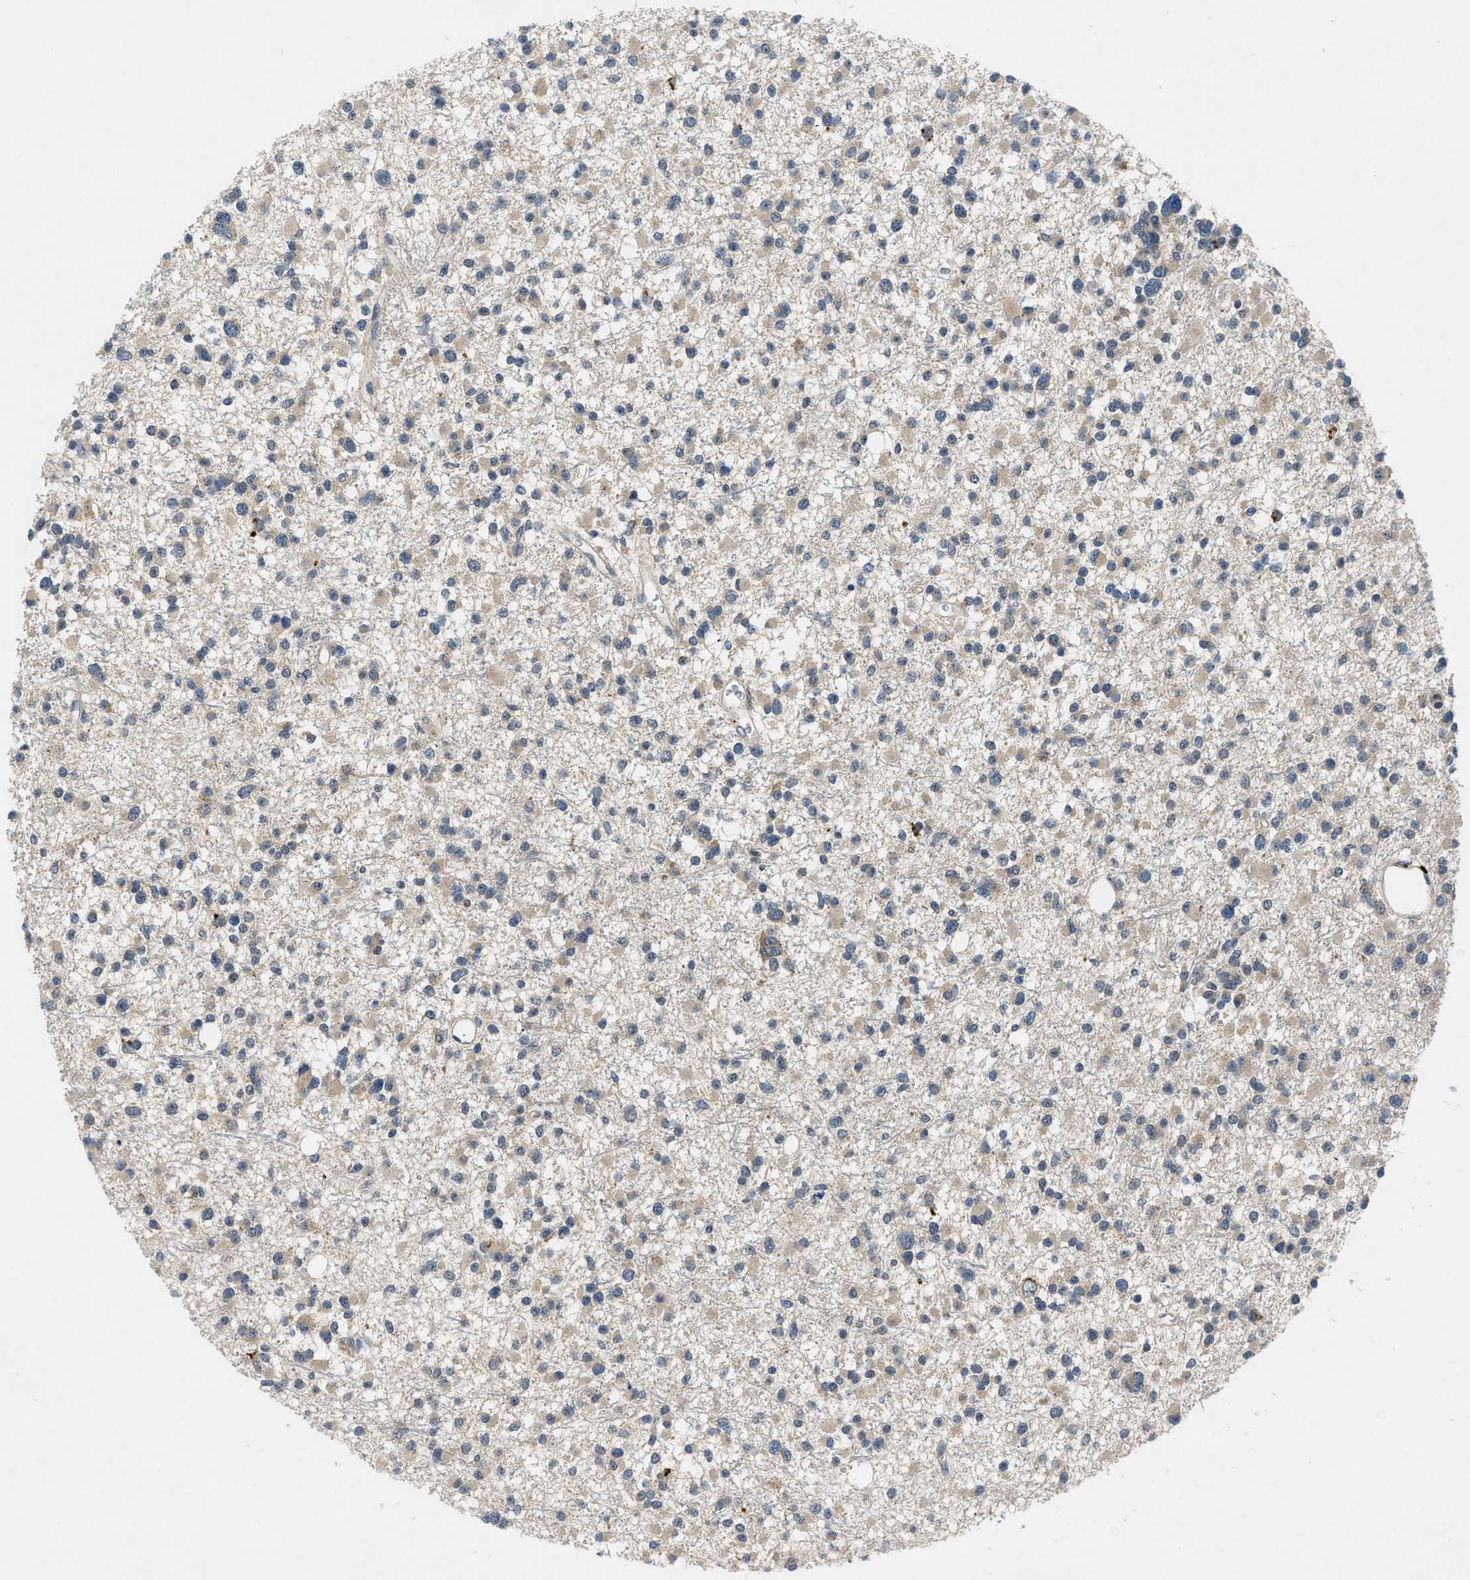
{"staining": {"intensity": "weak", "quantity": ">75%", "location": "cytoplasmic/membranous"}, "tissue": "glioma", "cell_type": "Tumor cells", "image_type": "cancer", "snomed": [{"axis": "morphology", "description": "Glioma, malignant, Low grade"}, {"axis": "topography", "description": "Brain"}], "caption": "High-power microscopy captured an immunohistochemistry micrograph of malignant low-grade glioma, revealing weak cytoplasmic/membranous expression in about >75% of tumor cells.", "gene": "PDE7A", "patient": {"sex": "female", "age": 22}}